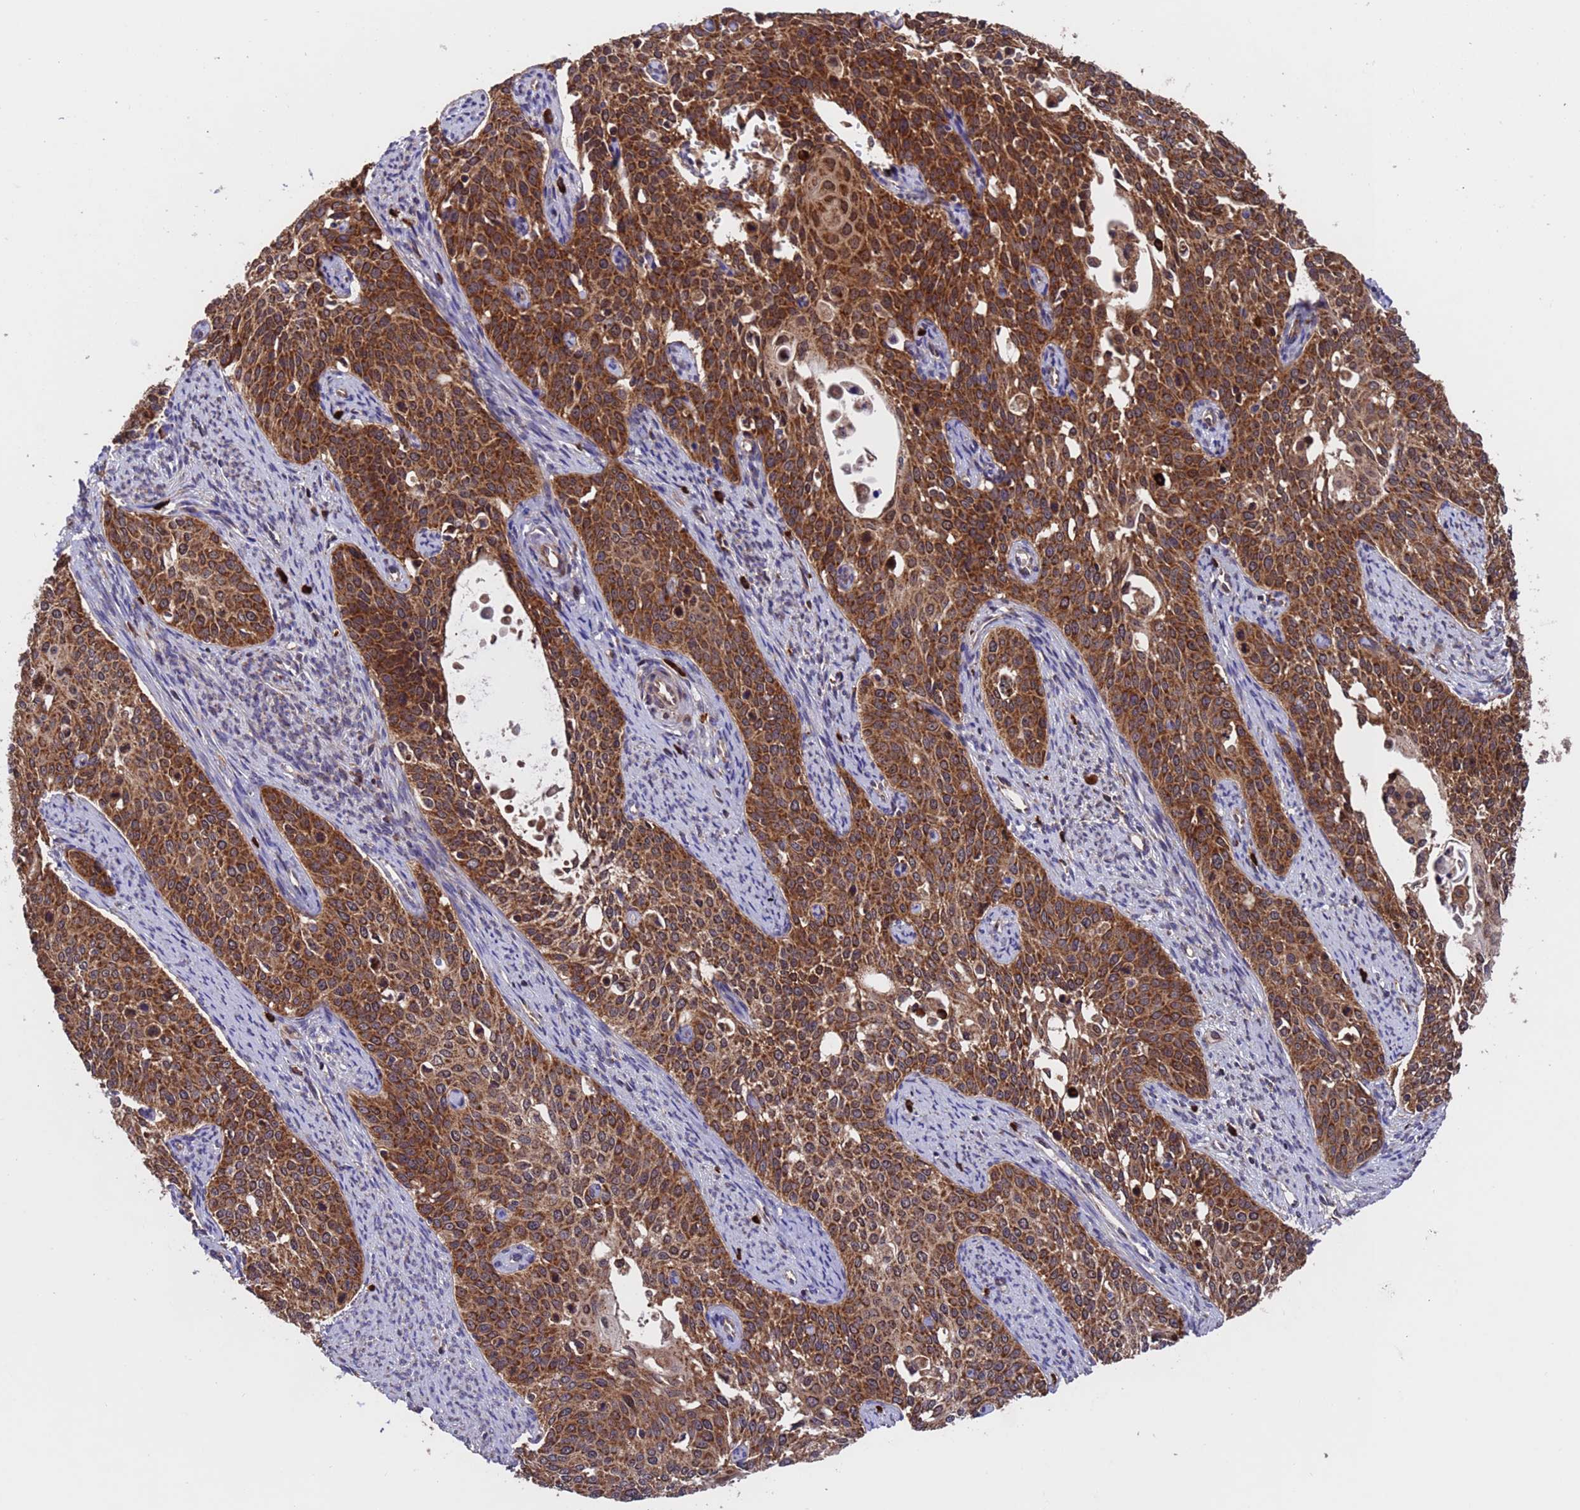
{"staining": {"intensity": "strong", "quantity": ">75%", "location": "cytoplasmic/membranous"}, "tissue": "cervical cancer", "cell_type": "Tumor cells", "image_type": "cancer", "snomed": [{"axis": "morphology", "description": "Squamous cell carcinoma, NOS"}, {"axis": "topography", "description": "Cervix"}], "caption": "Strong cytoplasmic/membranous expression is appreciated in about >75% of tumor cells in cervical squamous cell carcinoma.", "gene": "TSR3", "patient": {"sex": "female", "age": 44}}